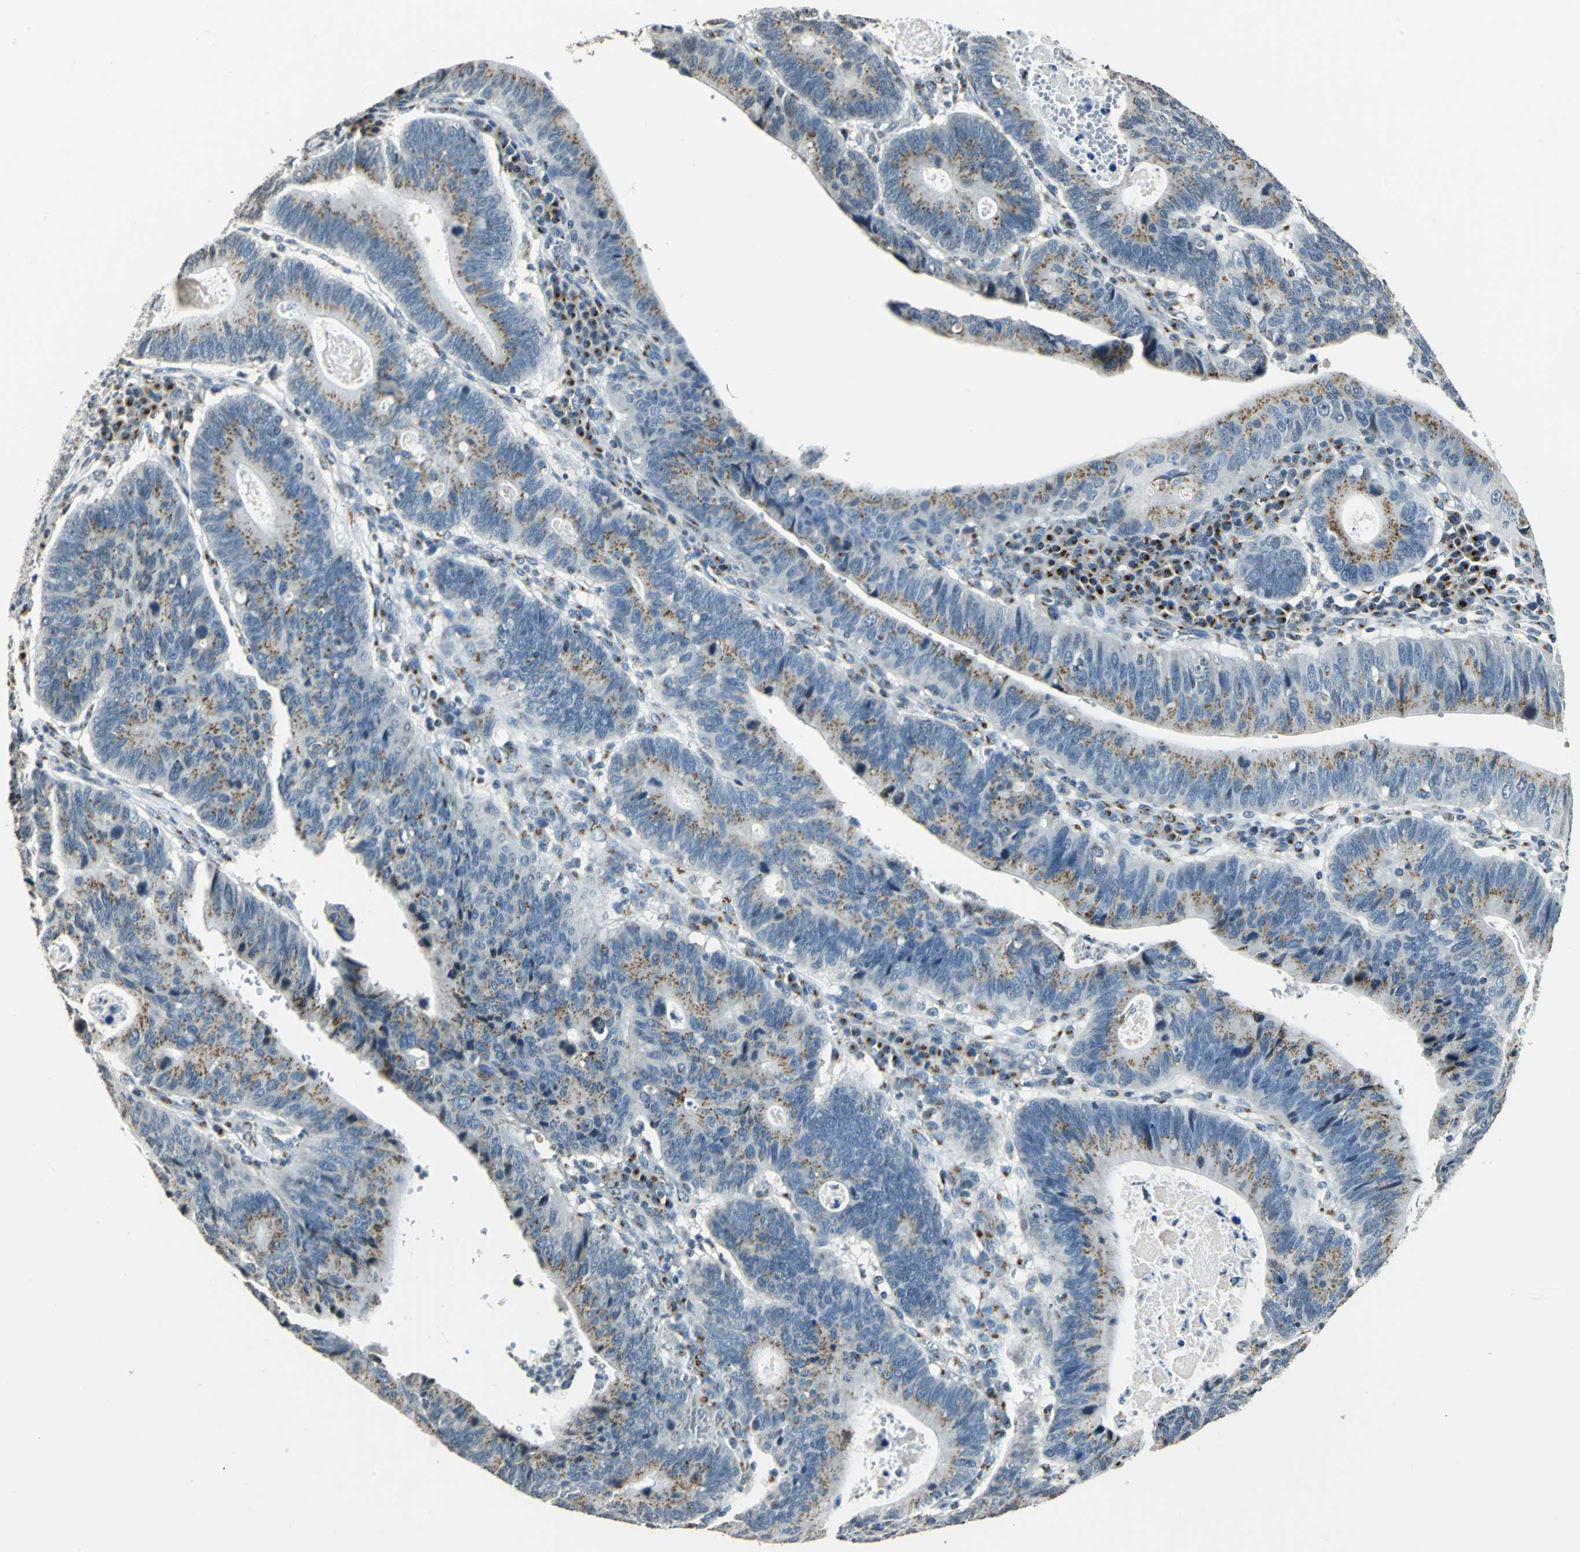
{"staining": {"intensity": "weak", "quantity": "25%-75%", "location": "cytoplasmic/membranous"}, "tissue": "stomach cancer", "cell_type": "Tumor cells", "image_type": "cancer", "snomed": [{"axis": "morphology", "description": "Adenocarcinoma, NOS"}, {"axis": "topography", "description": "Stomach"}], "caption": "Protein expression analysis of human stomach adenocarcinoma reveals weak cytoplasmic/membranous positivity in approximately 25%-75% of tumor cells. (Stains: DAB (3,3'-diaminobenzidine) in brown, nuclei in blue, Microscopy: brightfield microscopy at high magnification).", "gene": "TMEM115", "patient": {"sex": "male", "age": 59}}